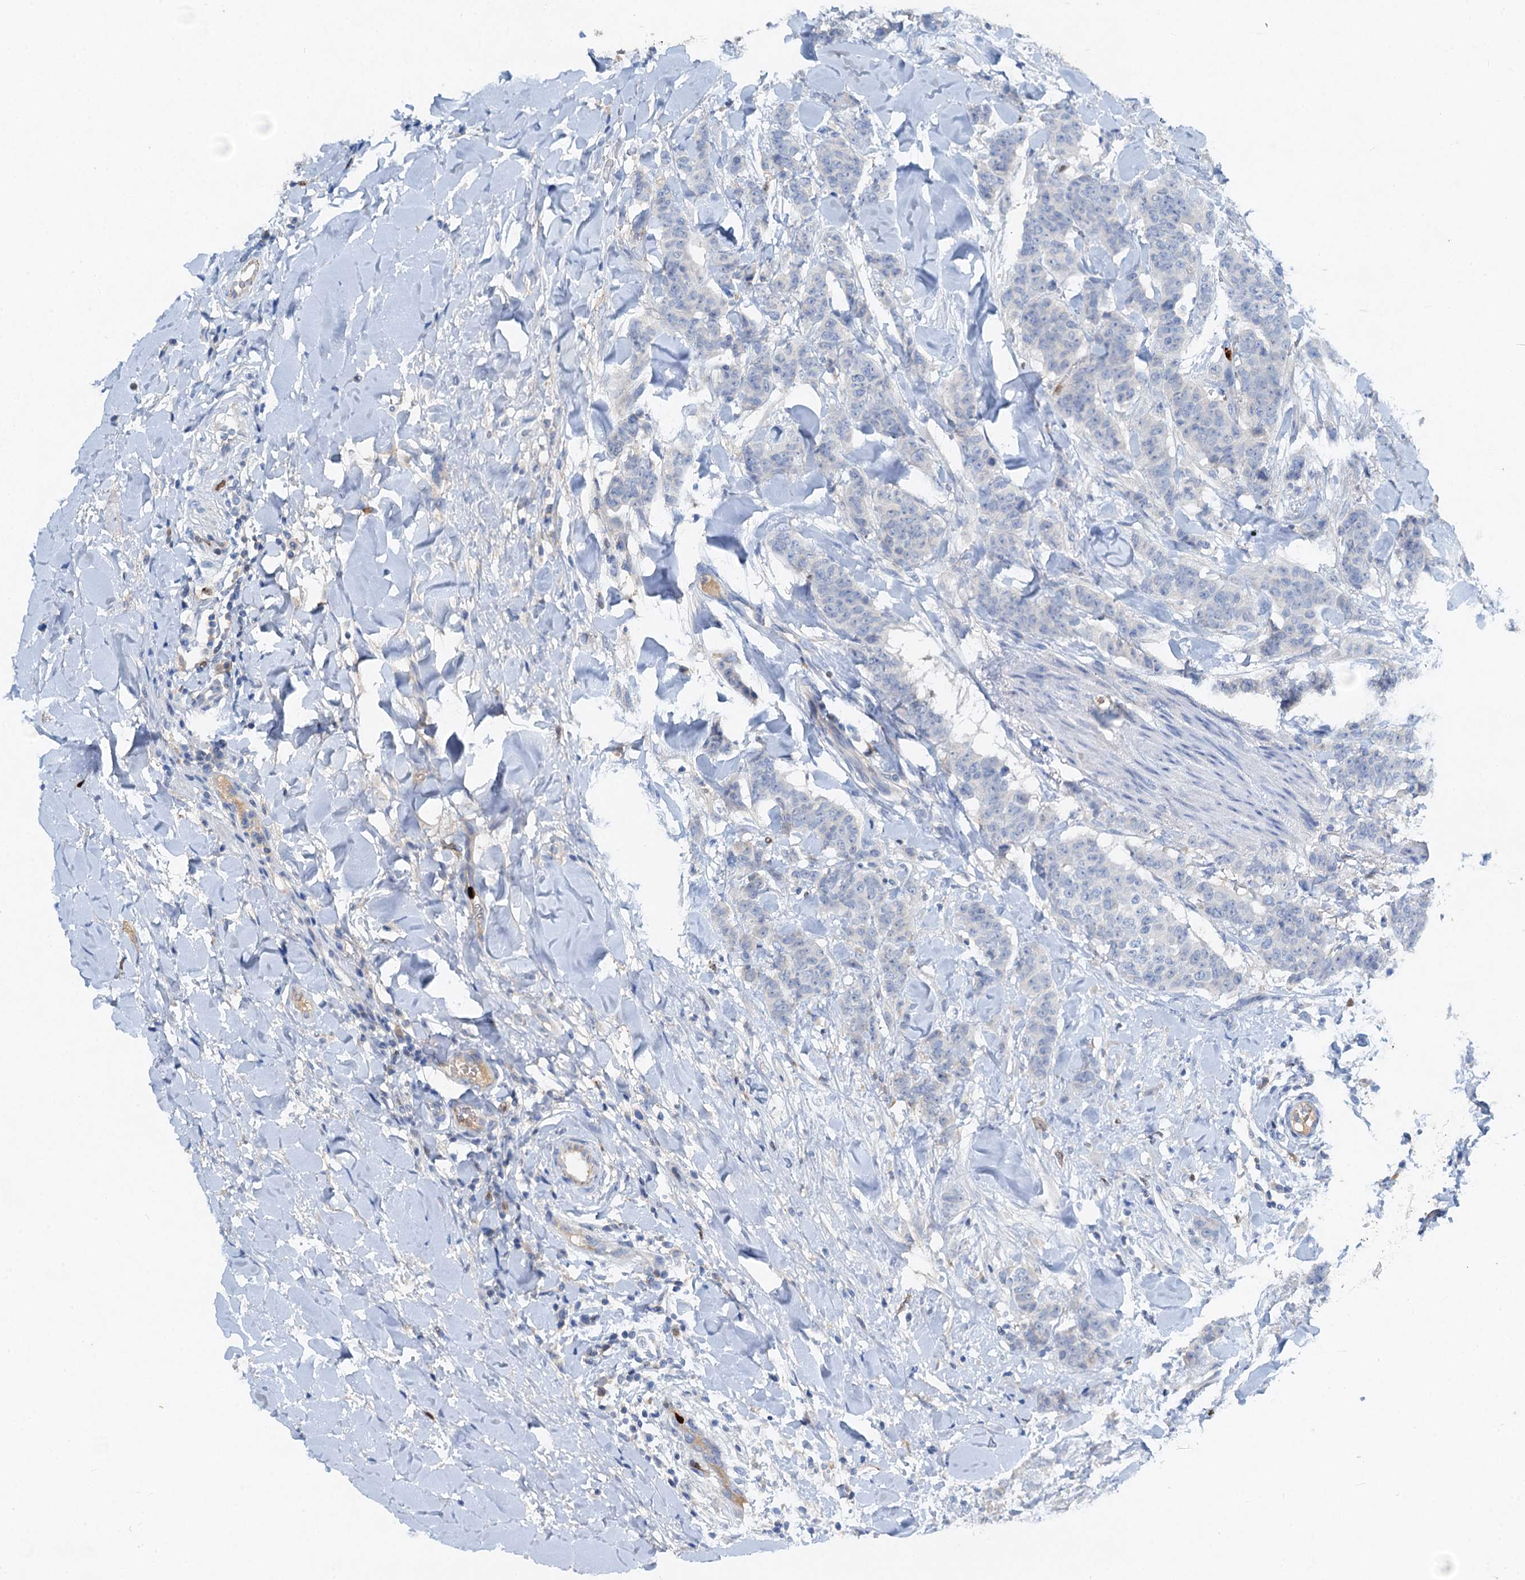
{"staining": {"intensity": "negative", "quantity": "none", "location": "none"}, "tissue": "breast cancer", "cell_type": "Tumor cells", "image_type": "cancer", "snomed": [{"axis": "morphology", "description": "Duct carcinoma"}, {"axis": "topography", "description": "Breast"}], "caption": "This histopathology image is of breast cancer stained with IHC to label a protein in brown with the nuclei are counter-stained blue. There is no staining in tumor cells.", "gene": "OTOA", "patient": {"sex": "female", "age": 40}}